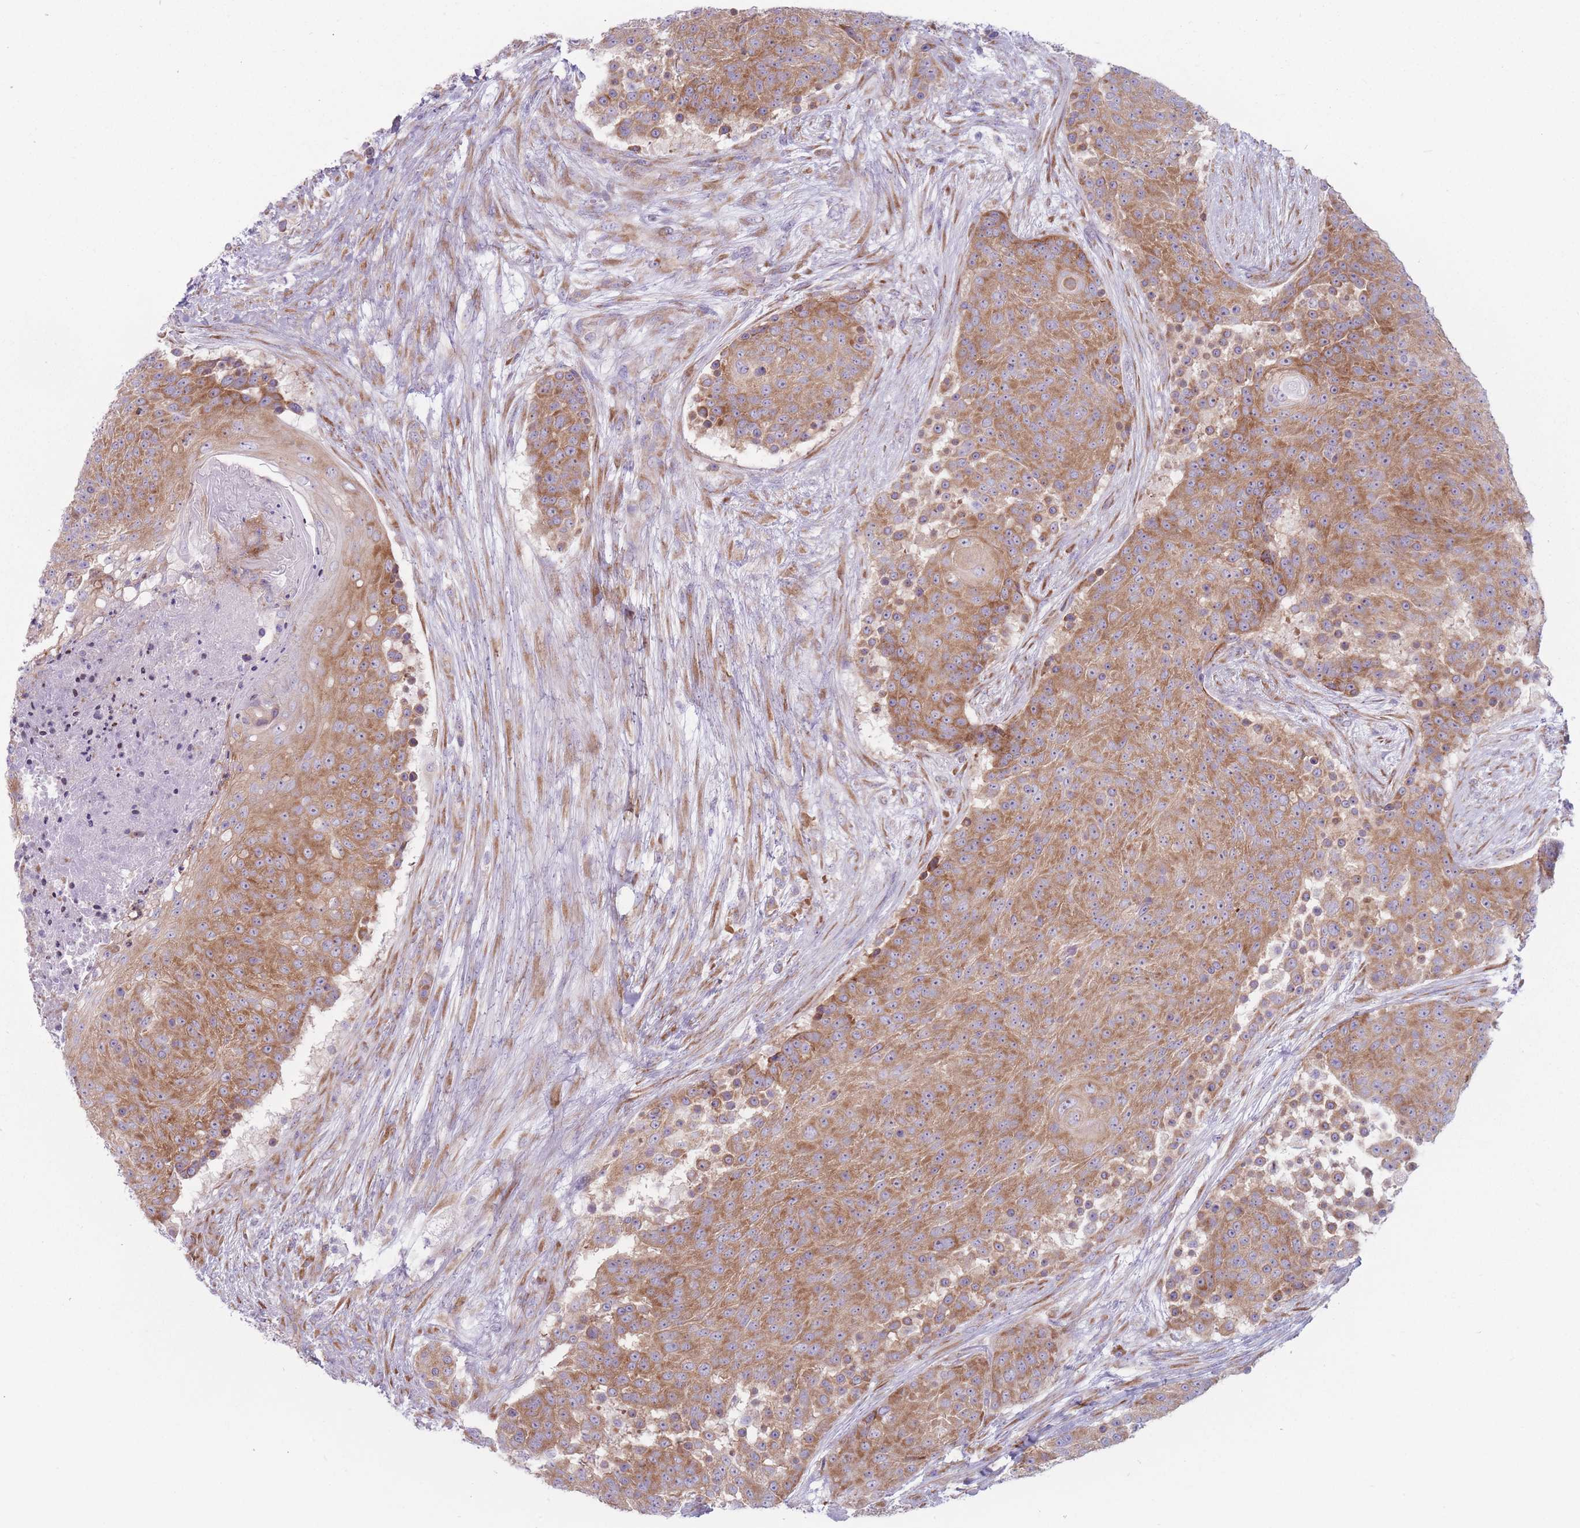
{"staining": {"intensity": "moderate", "quantity": ">75%", "location": "cytoplasmic/membranous"}, "tissue": "urothelial cancer", "cell_type": "Tumor cells", "image_type": "cancer", "snomed": [{"axis": "morphology", "description": "Urothelial carcinoma, High grade"}, {"axis": "topography", "description": "Urinary bladder"}], "caption": "This is a histology image of IHC staining of urothelial cancer, which shows moderate expression in the cytoplasmic/membranous of tumor cells.", "gene": "RPL18", "patient": {"sex": "female", "age": 63}}